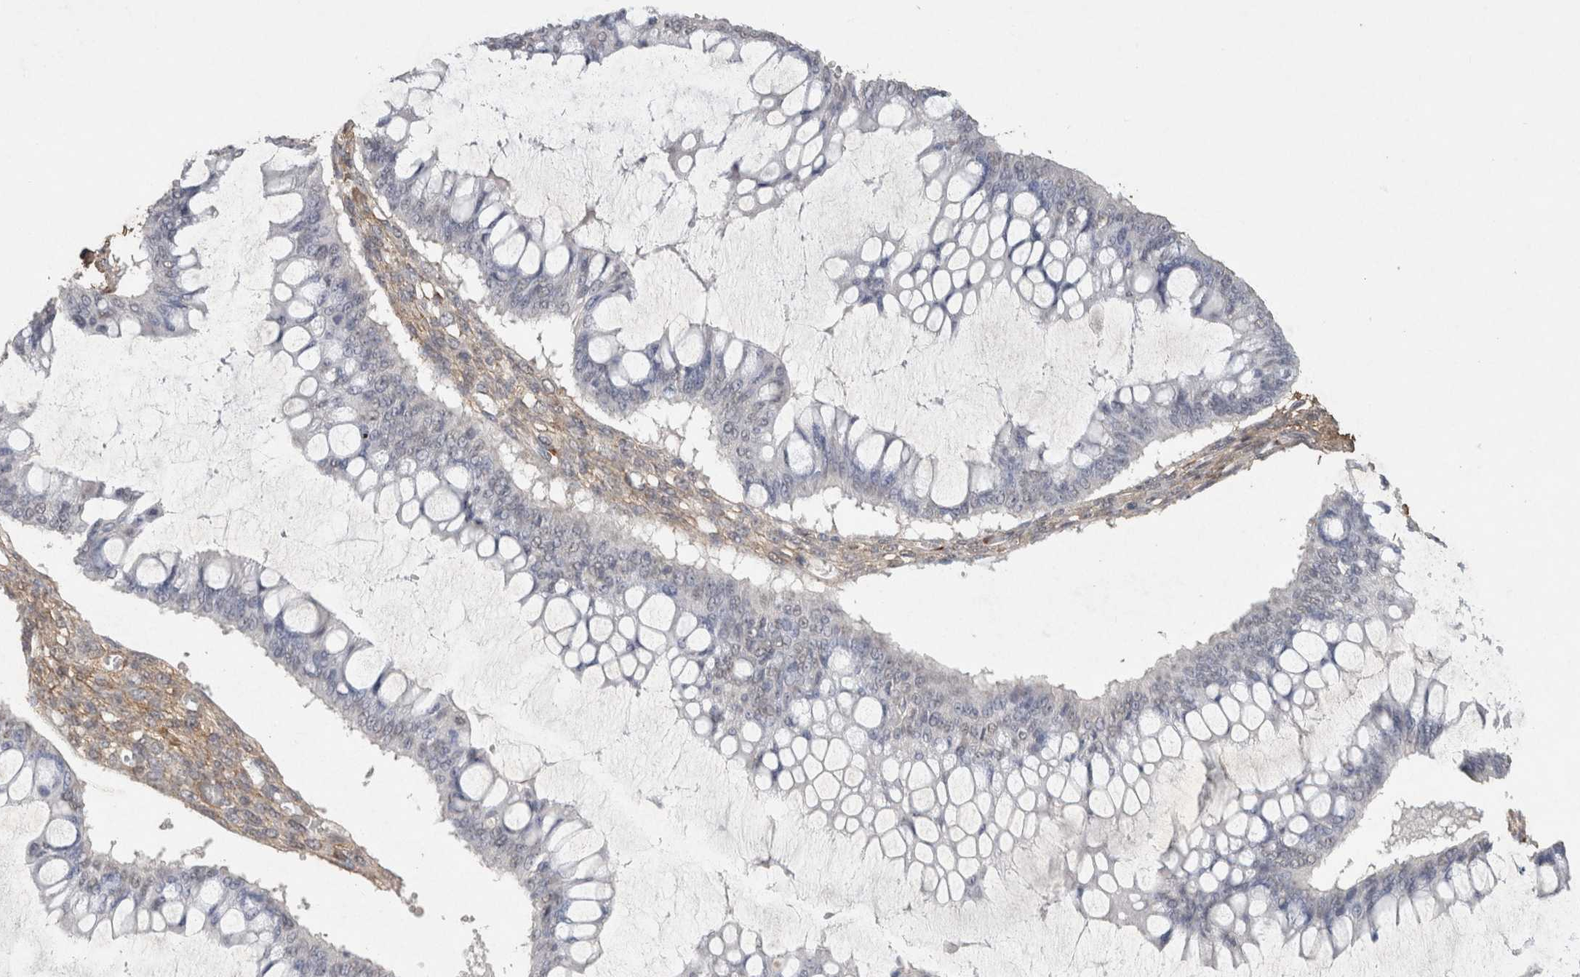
{"staining": {"intensity": "negative", "quantity": "none", "location": "none"}, "tissue": "ovarian cancer", "cell_type": "Tumor cells", "image_type": "cancer", "snomed": [{"axis": "morphology", "description": "Cystadenocarcinoma, mucinous, NOS"}, {"axis": "topography", "description": "Ovary"}], "caption": "Immunohistochemical staining of human ovarian cancer shows no significant expression in tumor cells.", "gene": "C1QTNF5", "patient": {"sex": "female", "age": 73}}